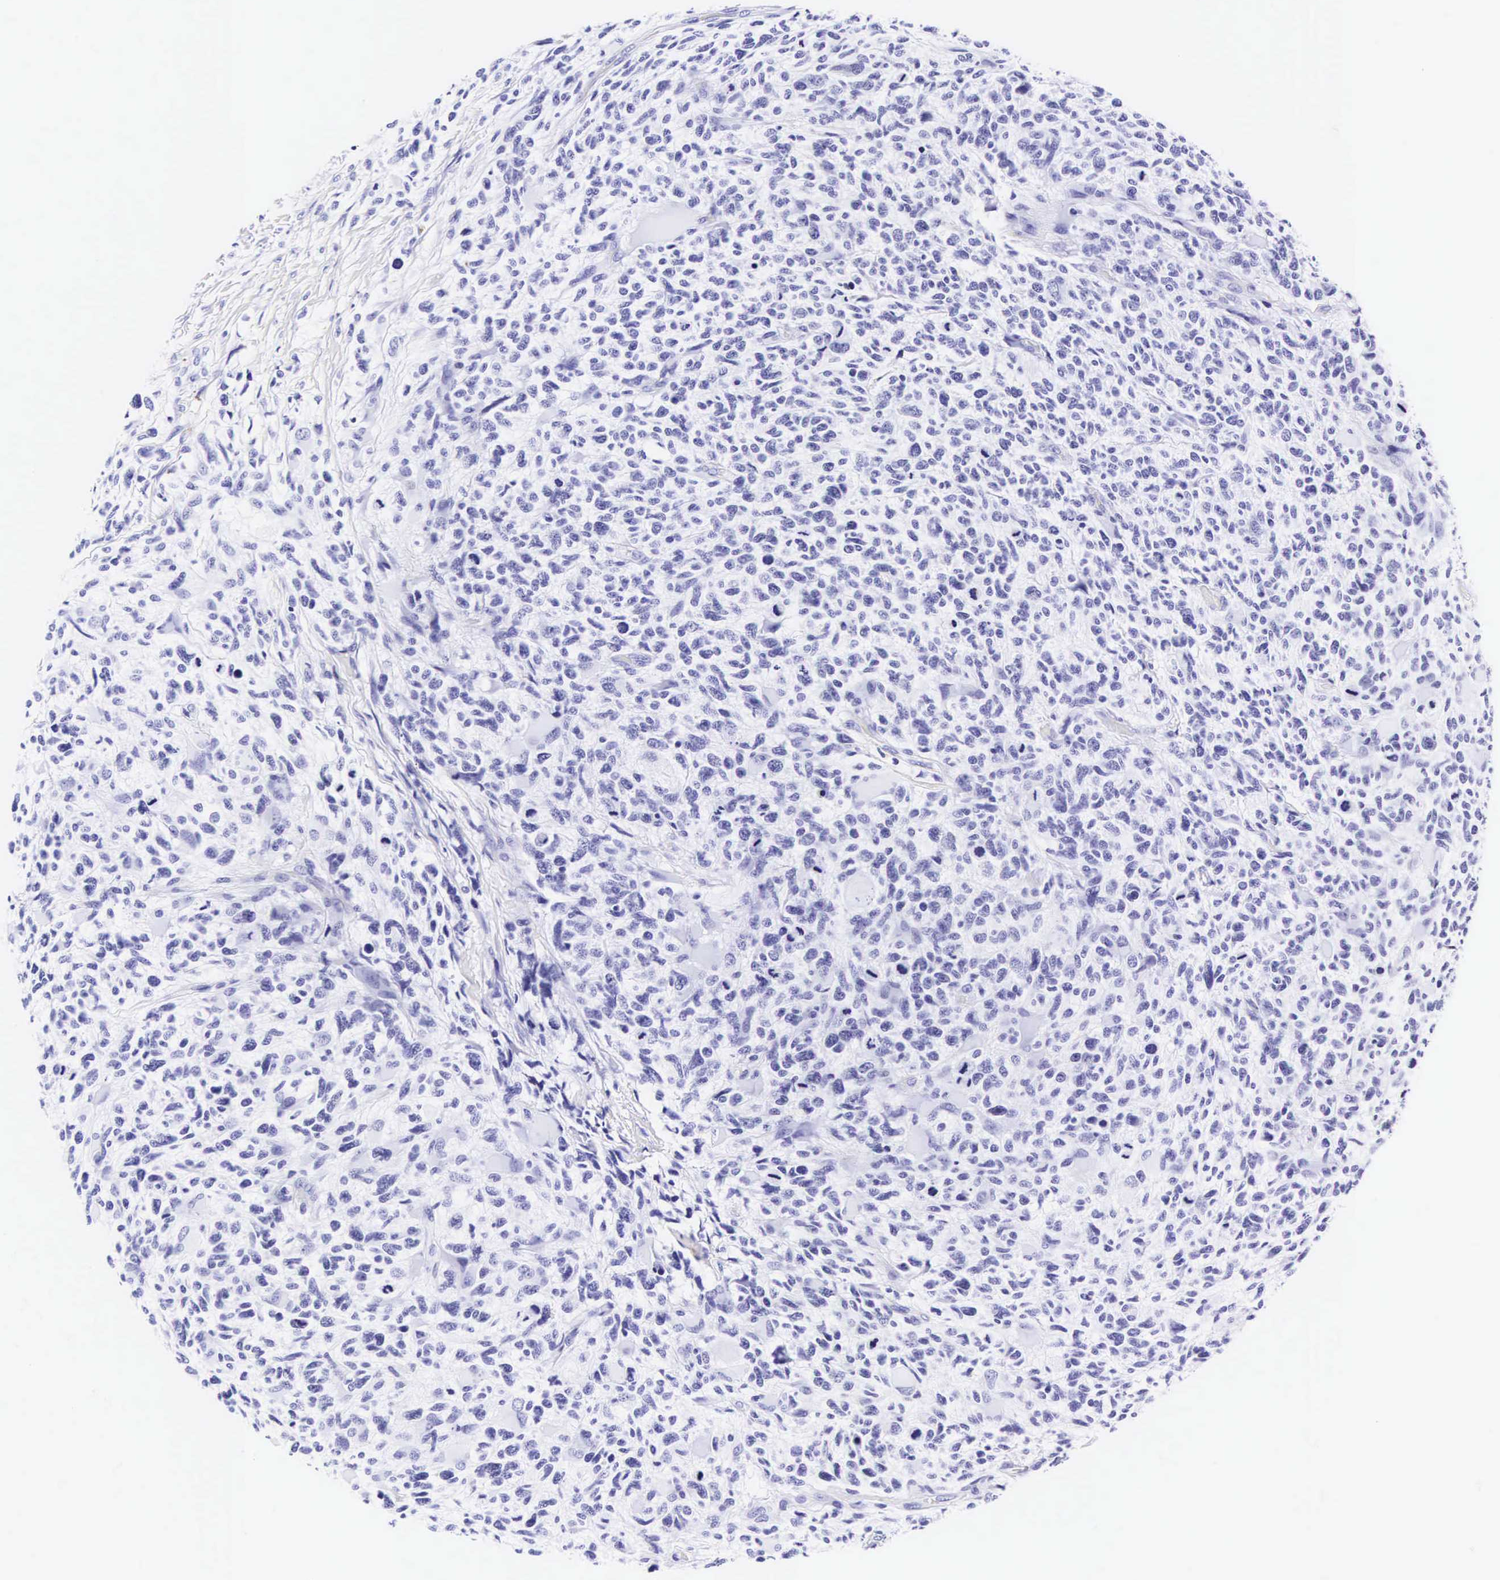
{"staining": {"intensity": "negative", "quantity": "none", "location": "none"}, "tissue": "glioma", "cell_type": "Tumor cells", "image_type": "cancer", "snomed": [{"axis": "morphology", "description": "Glioma, malignant, High grade"}, {"axis": "topography", "description": "Brain"}], "caption": "An IHC histopathology image of glioma is shown. There is no staining in tumor cells of glioma.", "gene": "KRT18", "patient": {"sex": "male", "age": 69}}